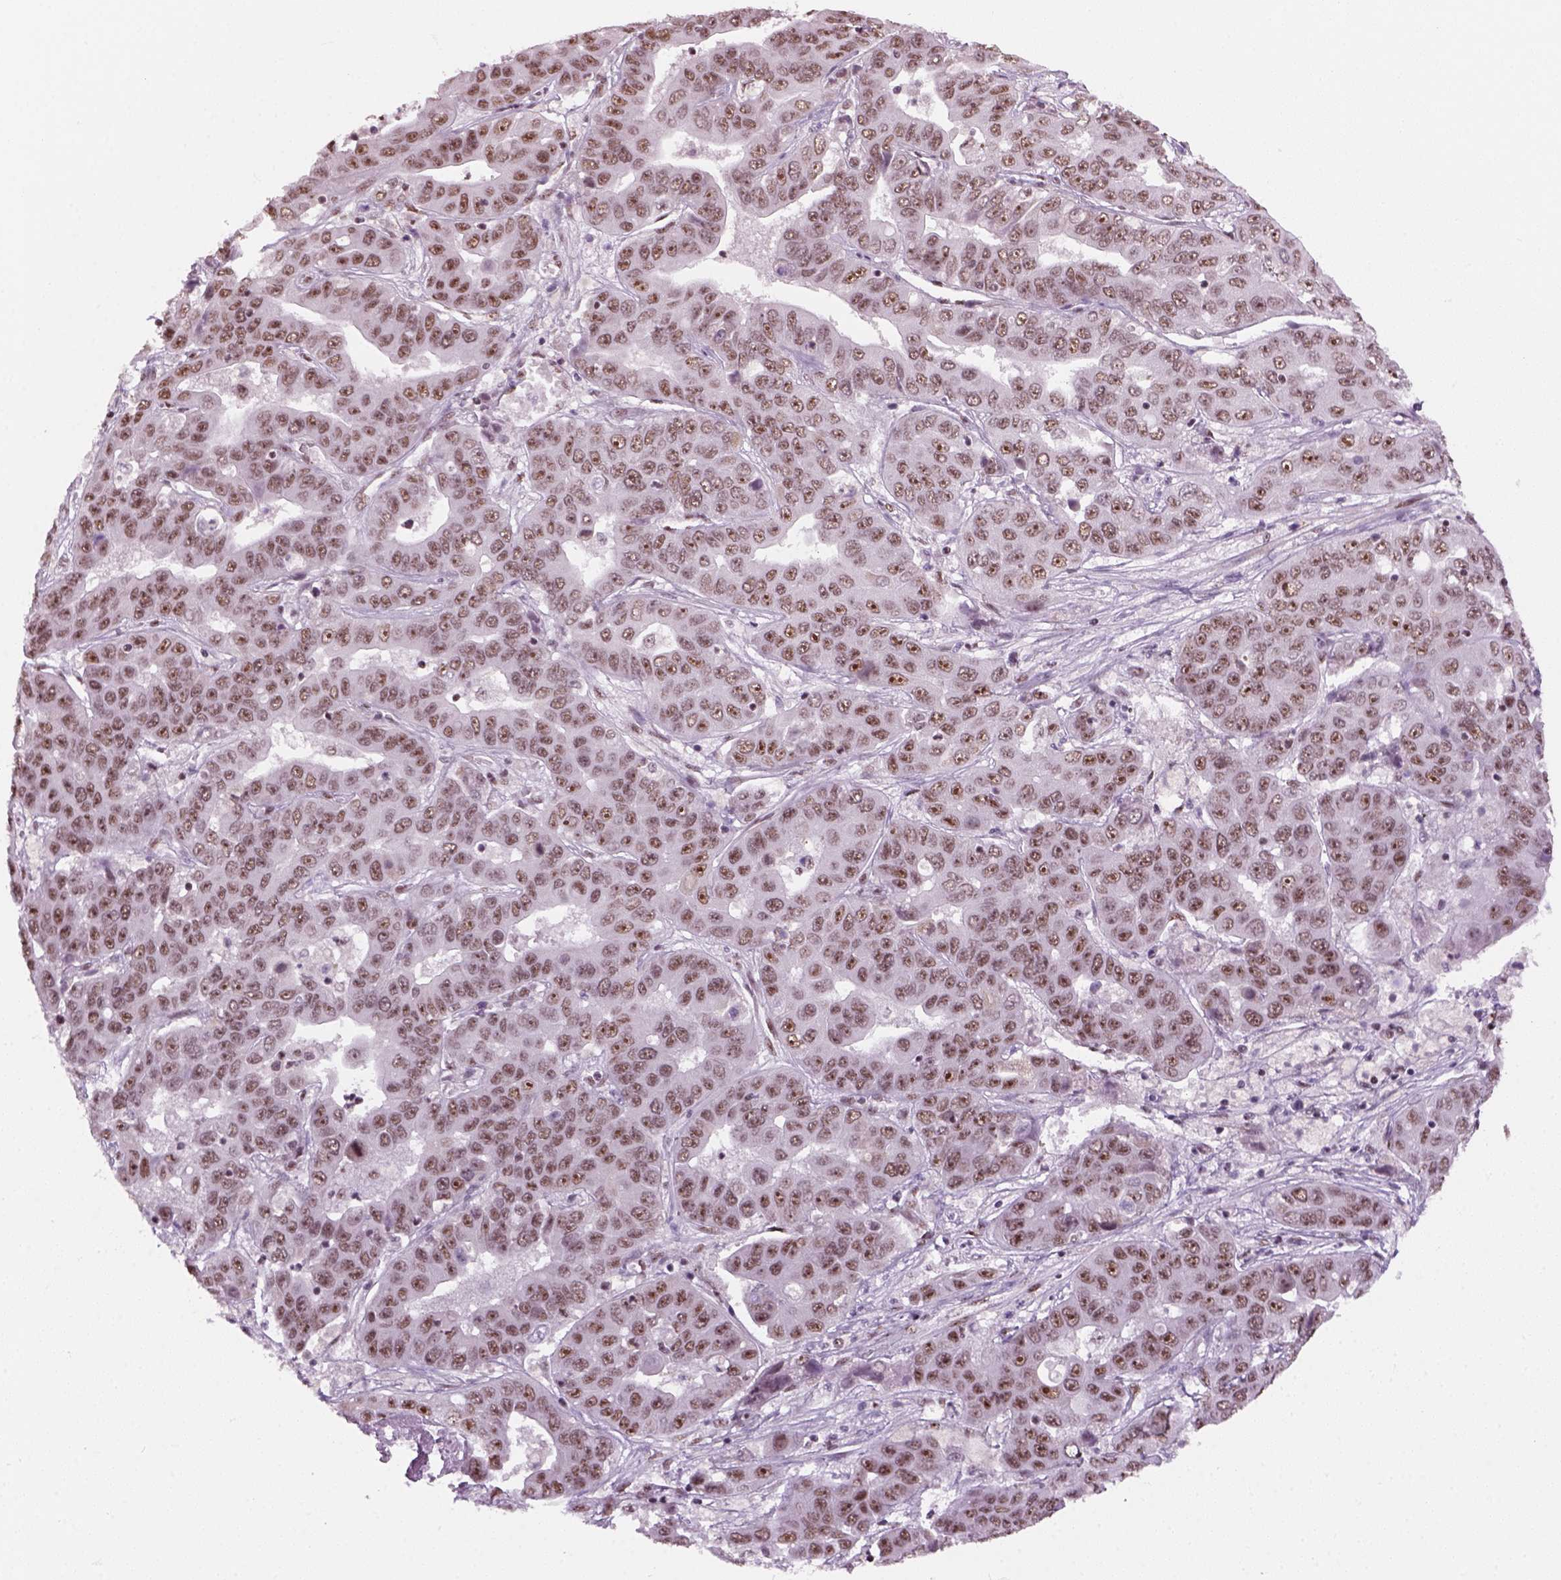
{"staining": {"intensity": "moderate", "quantity": ">75%", "location": "nuclear"}, "tissue": "liver cancer", "cell_type": "Tumor cells", "image_type": "cancer", "snomed": [{"axis": "morphology", "description": "Cholangiocarcinoma"}, {"axis": "topography", "description": "Liver"}], "caption": "Cholangiocarcinoma (liver) was stained to show a protein in brown. There is medium levels of moderate nuclear positivity in about >75% of tumor cells.", "gene": "GTF2F1", "patient": {"sex": "female", "age": 52}}